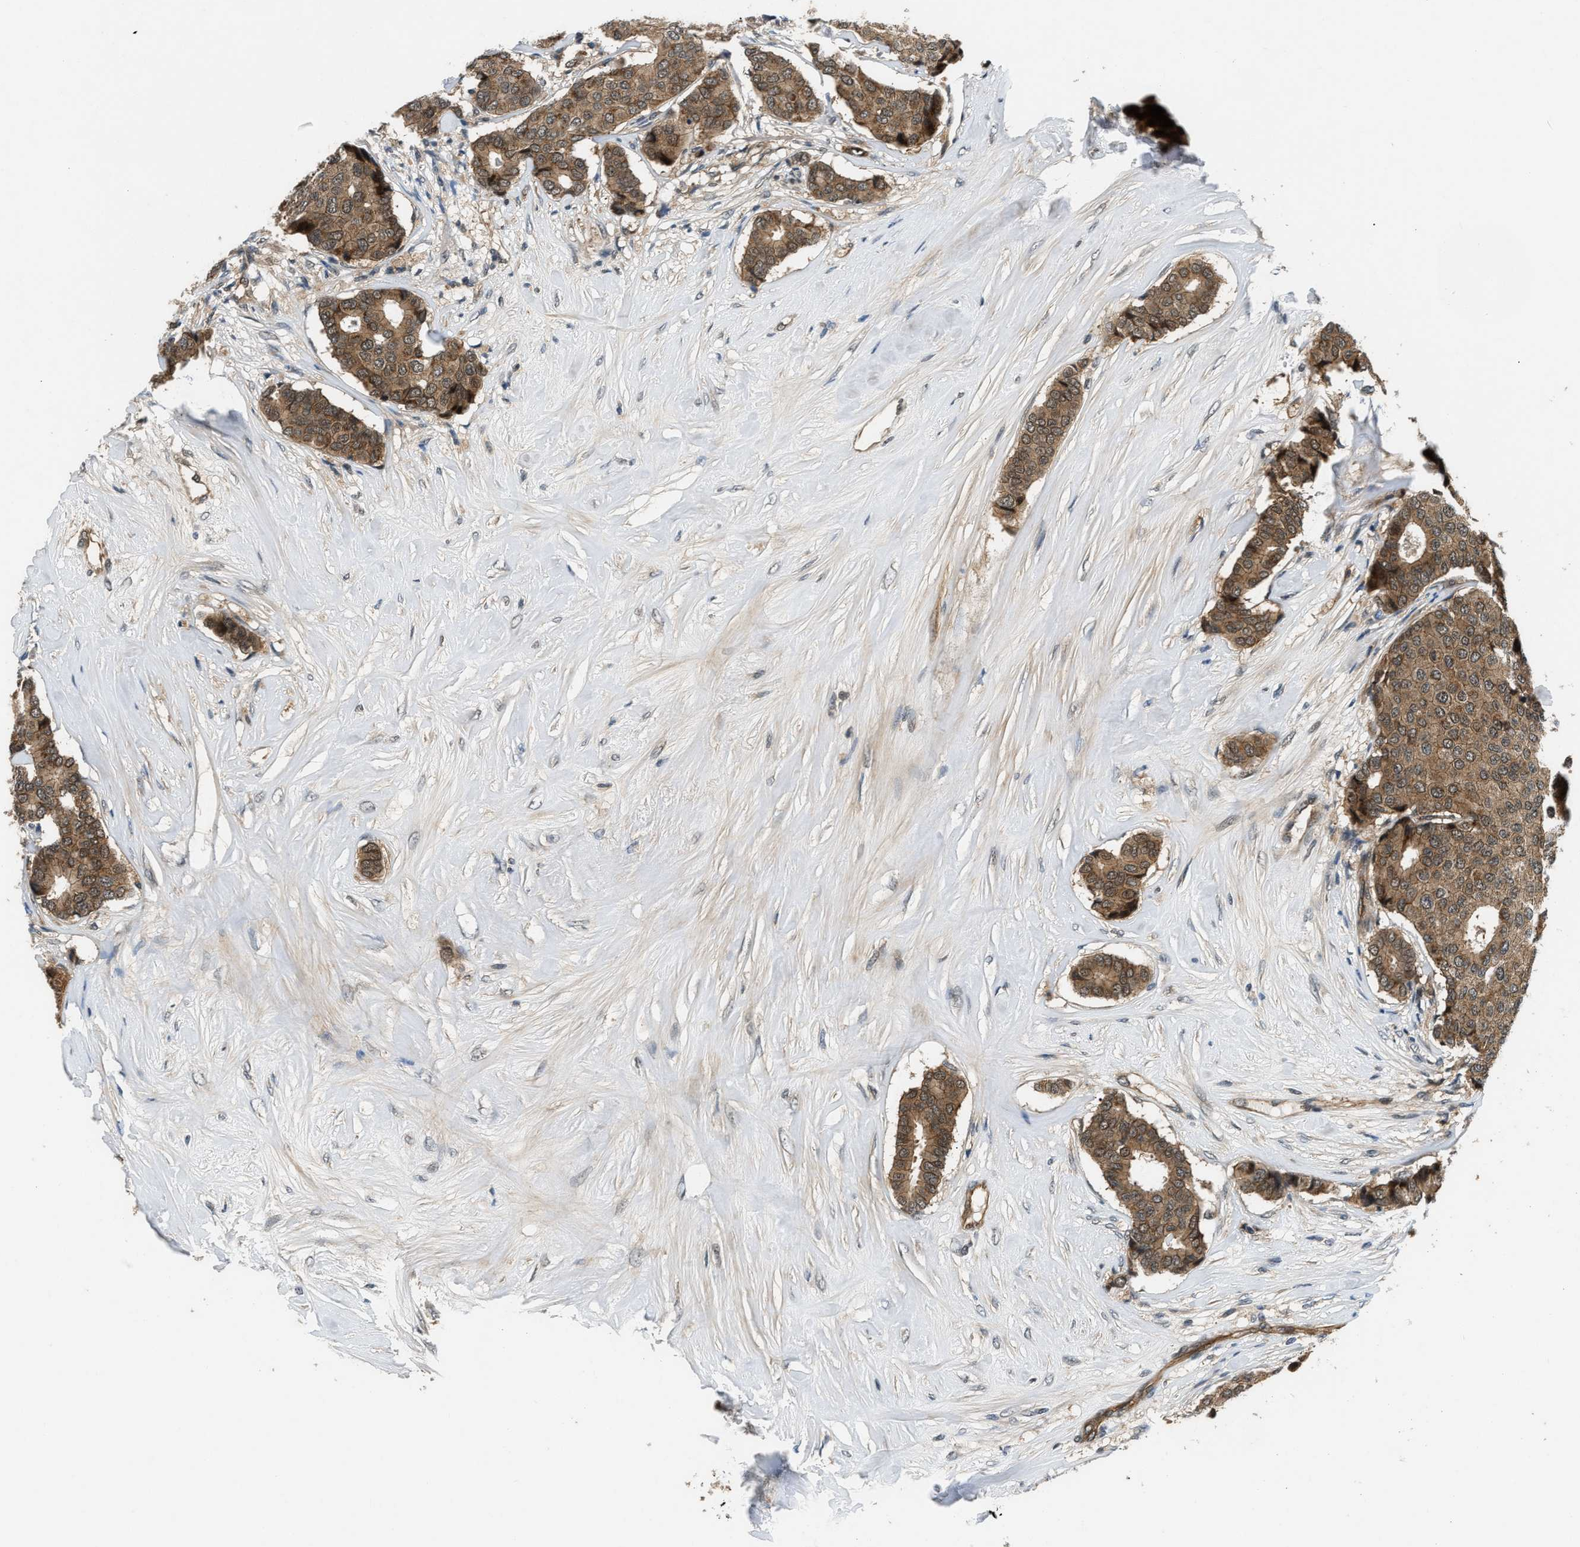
{"staining": {"intensity": "moderate", "quantity": ">75%", "location": "cytoplasmic/membranous"}, "tissue": "breast cancer", "cell_type": "Tumor cells", "image_type": "cancer", "snomed": [{"axis": "morphology", "description": "Duct carcinoma"}, {"axis": "topography", "description": "Breast"}], "caption": "The micrograph reveals immunohistochemical staining of intraductal carcinoma (breast). There is moderate cytoplasmic/membranous positivity is seen in approximately >75% of tumor cells.", "gene": "COPS2", "patient": {"sex": "female", "age": 75}}